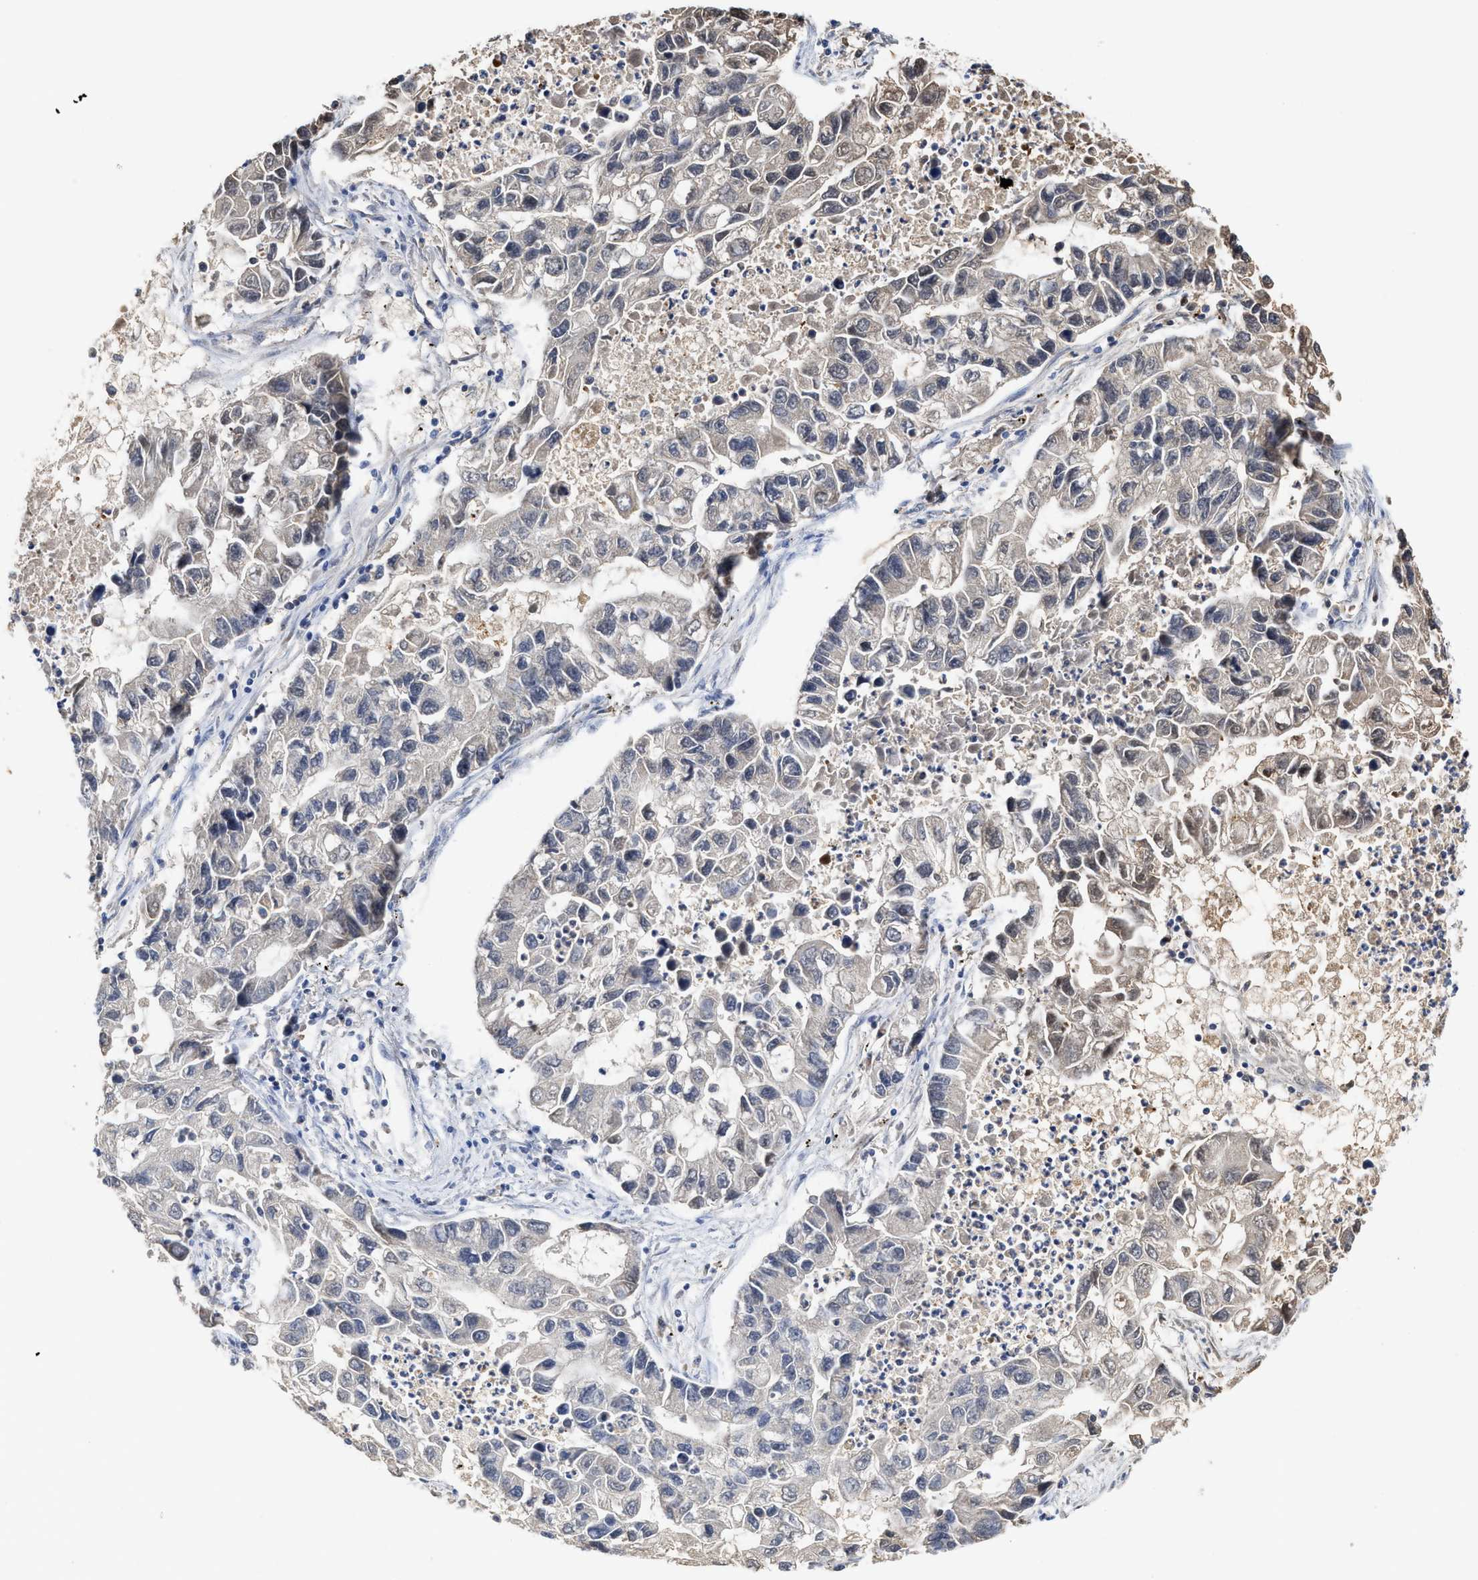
{"staining": {"intensity": "weak", "quantity": "<25%", "location": "cytoplasmic/membranous"}, "tissue": "lung cancer", "cell_type": "Tumor cells", "image_type": "cancer", "snomed": [{"axis": "morphology", "description": "Adenocarcinoma, NOS"}, {"axis": "topography", "description": "Lung"}], "caption": "DAB immunohistochemical staining of human lung cancer (adenocarcinoma) shows no significant expression in tumor cells.", "gene": "C2", "patient": {"sex": "female", "age": 51}}